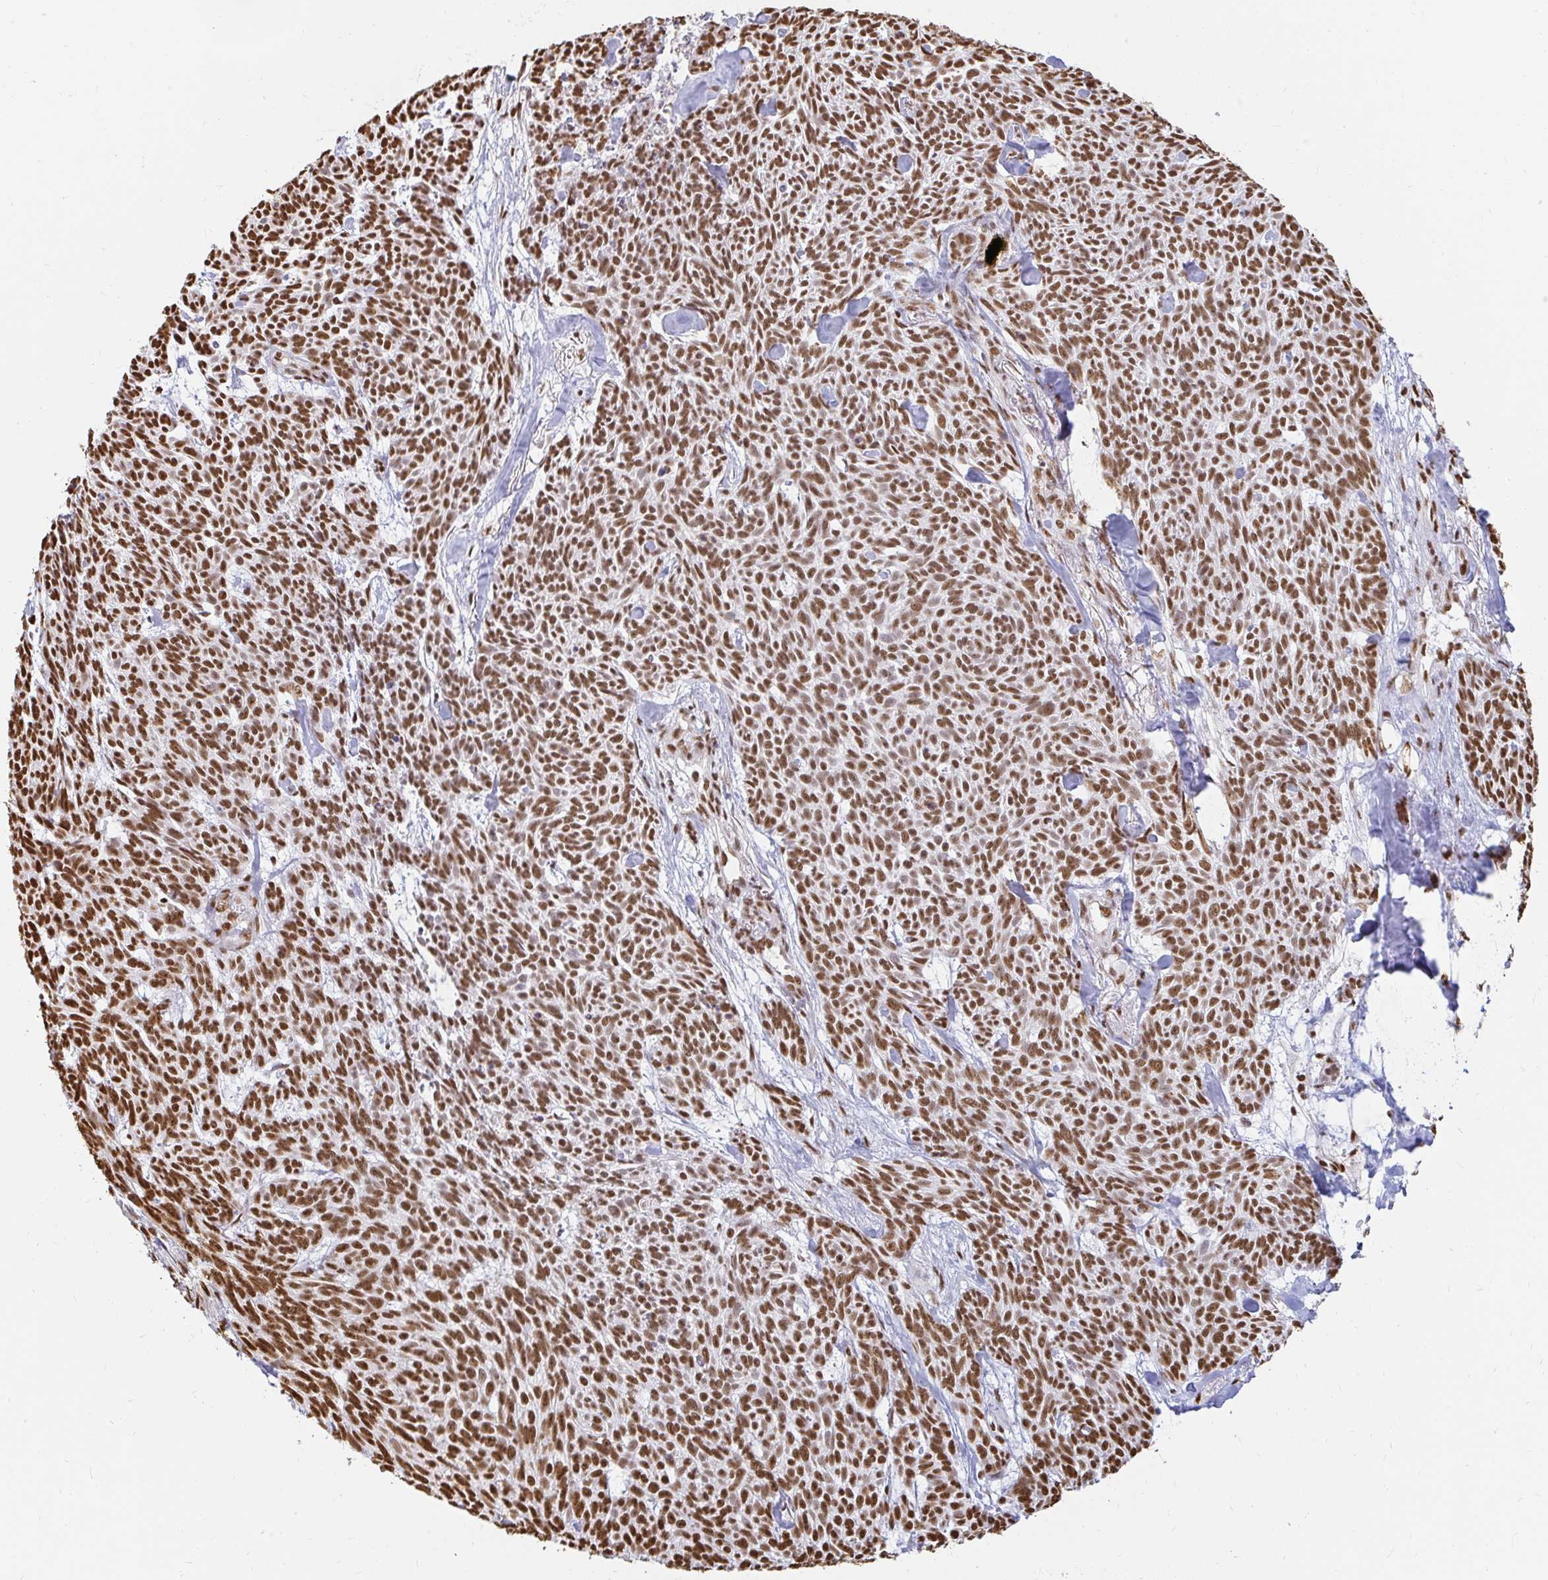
{"staining": {"intensity": "strong", "quantity": ">75%", "location": "nuclear"}, "tissue": "skin cancer", "cell_type": "Tumor cells", "image_type": "cancer", "snomed": [{"axis": "morphology", "description": "Basal cell carcinoma"}, {"axis": "topography", "description": "Skin"}], "caption": "Basal cell carcinoma (skin) tissue displays strong nuclear positivity in approximately >75% of tumor cells", "gene": "HNRNPU", "patient": {"sex": "female", "age": 93}}